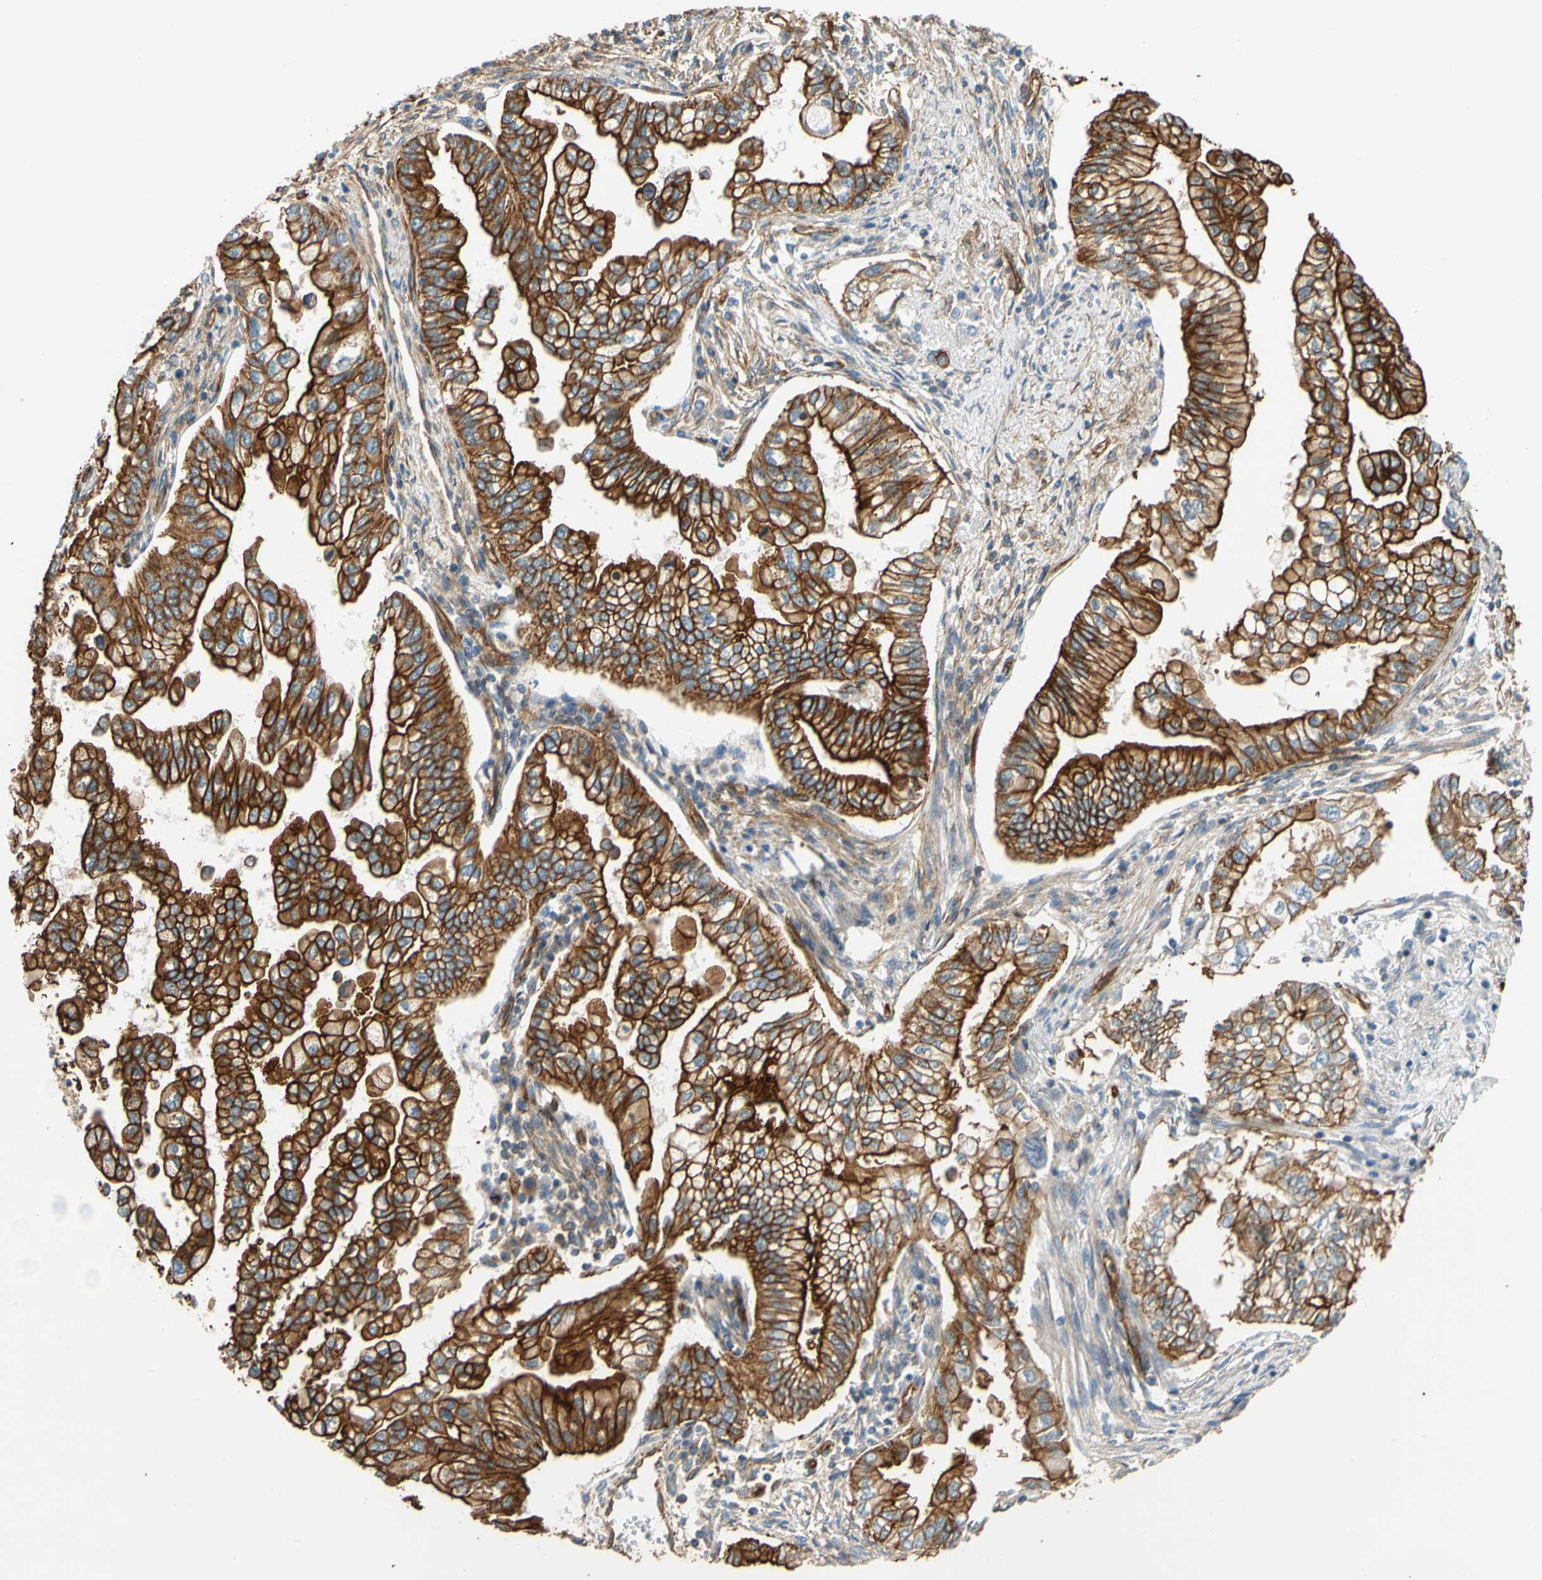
{"staining": {"intensity": "strong", "quantity": ">75%", "location": "cytoplasmic/membranous"}, "tissue": "pancreatic cancer", "cell_type": "Tumor cells", "image_type": "cancer", "snomed": [{"axis": "morphology", "description": "Normal tissue, NOS"}, {"axis": "topography", "description": "Pancreas"}], "caption": "A brown stain shows strong cytoplasmic/membranous expression of a protein in human pancreatic cancer tumor cells. Using DAB (3,3'-diaminobenzidine) (brown) and hematoxylin (blue) stains, captured at high magnification using brightfield microscopy.", "gene": "SPTAN1", "patient": {"sex": "male", "age": 42}}